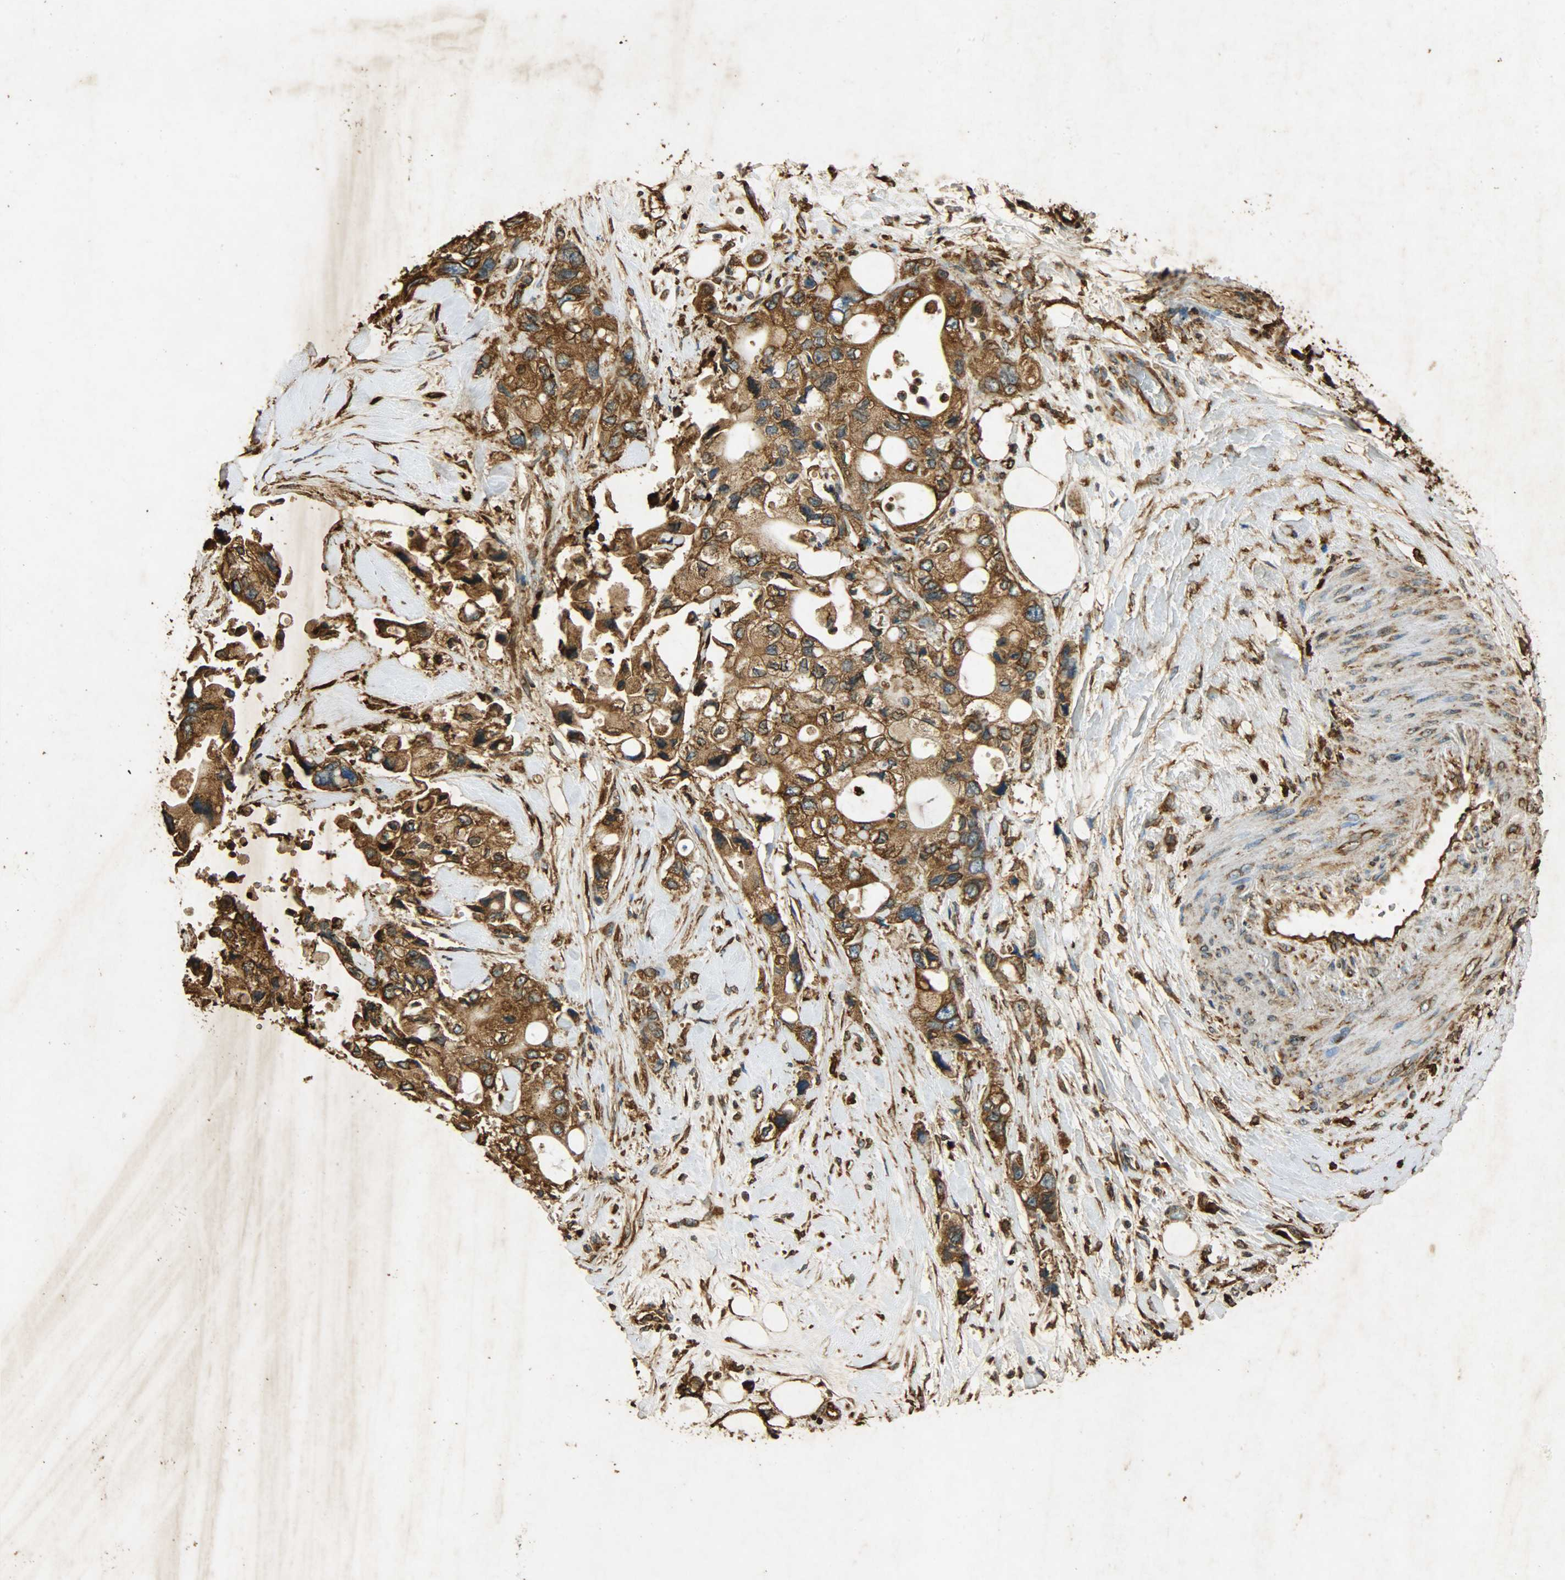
{"staining": {"intensity": "strong", "quantity": ">75%", "location": "cytoplasmic/membranous"}, "tissue": "pancreatic cancer", "cell_type": "Tumor cells", "image_type": "cancer", "snomed": [{"axis": "morphology", "description": "Adenocarcinoma, NOS"}, {"axis": "topography", "description": "Pancreas"}], "caption": "This is an image of IHC staining of adenocarcinoma (pancreatic), which shows strong expression in the cytoplasmic/membranous of tumor cells.", "gene": "HSP90B1", "patient": {"sex": "male", "age": 70}}